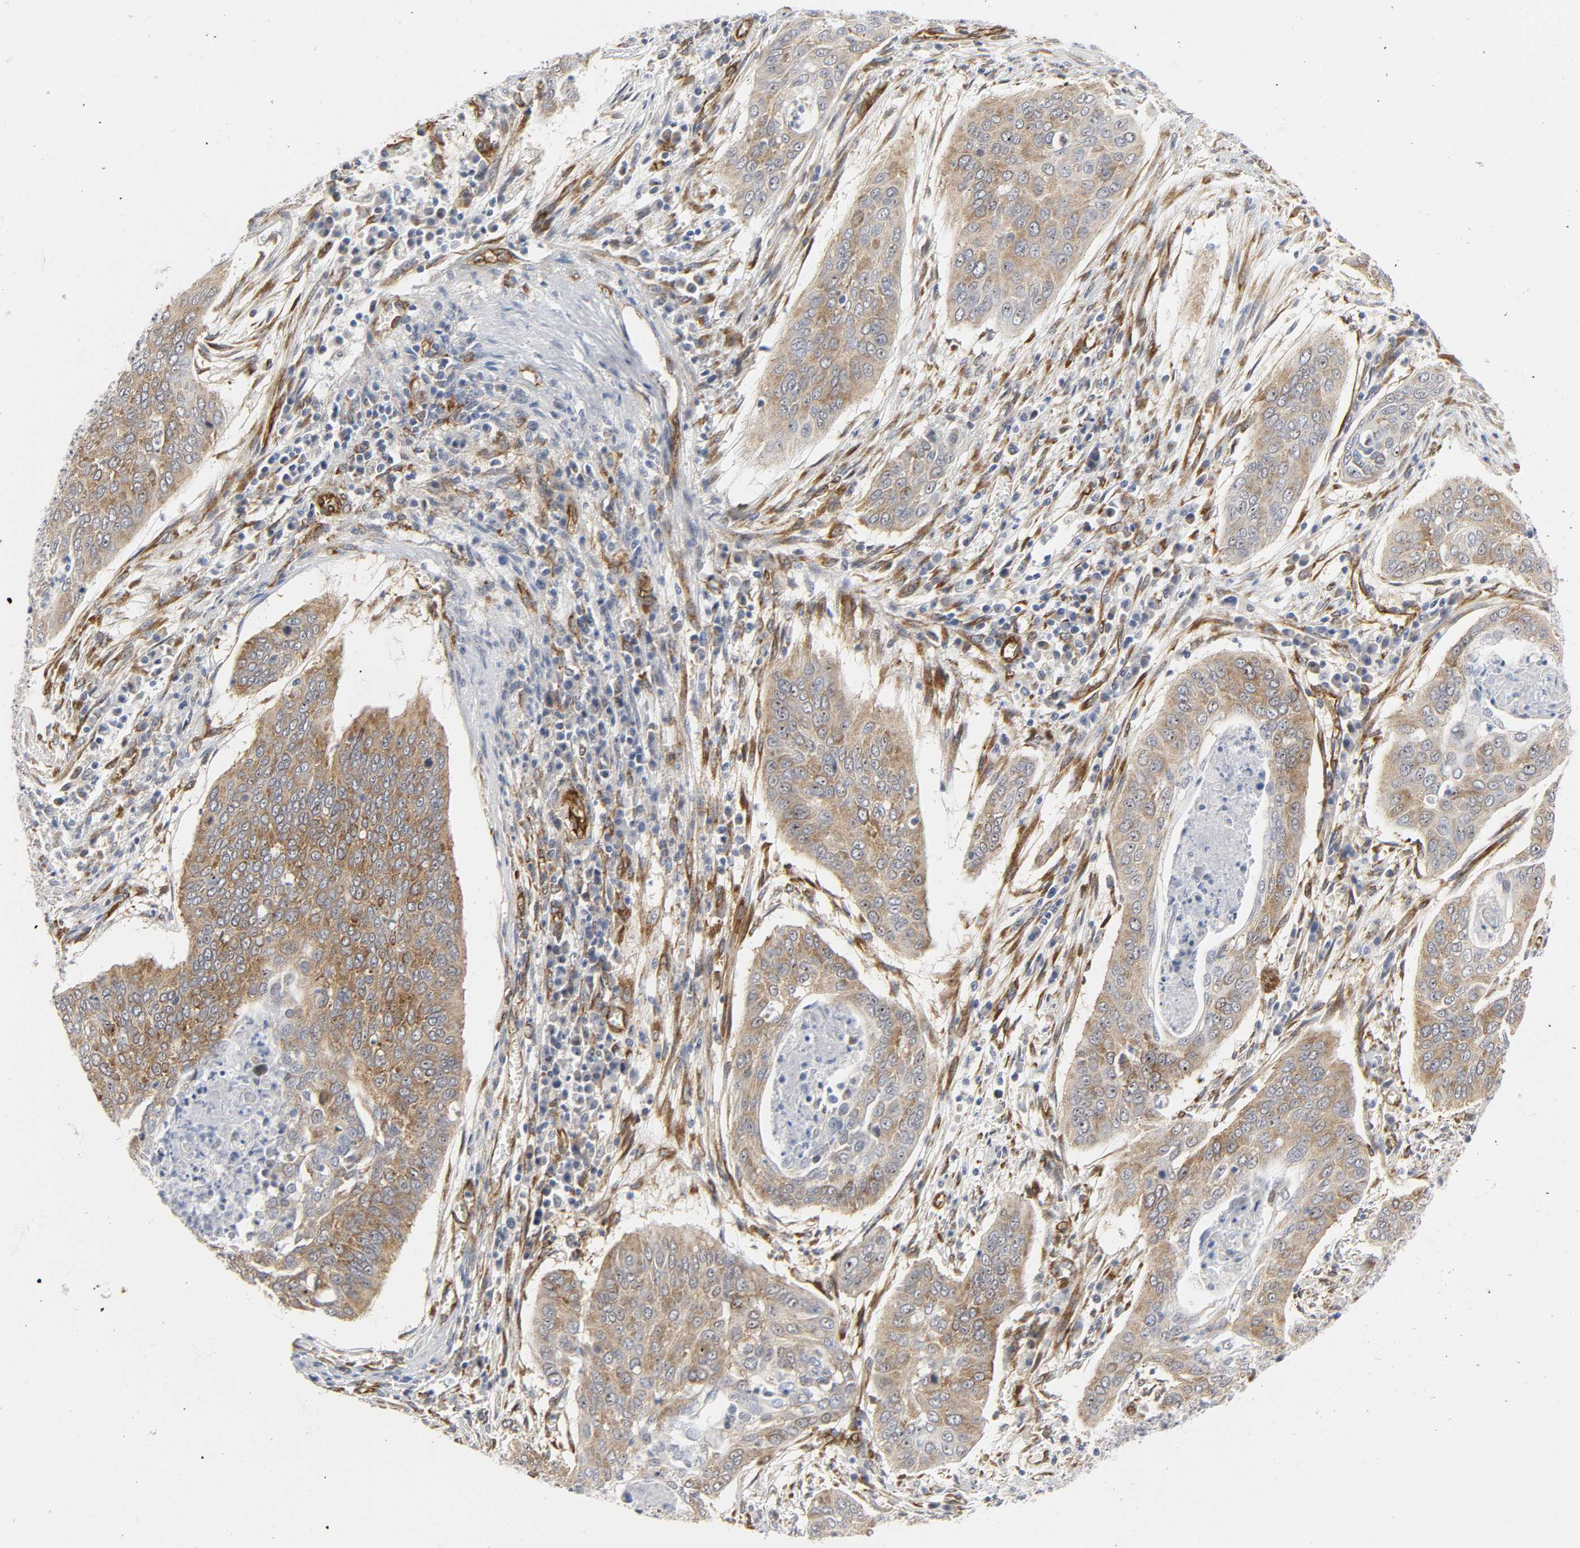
{"staining": {"intensity": "moderate", "quantity": ">75%", "location": "cytoplasmic/membranous"}, "tissue": "cervical cancer", "cell_type": "Tumor cells", "image_type": "cancer", "snomed": [{"axis": "morphology", "description": "Squamous cell carcinoma, NOS"}, {"axis": "topography", "description": "Cervix"}], "caption": "This photomicrograph displays cervical cancer (squamous cell carcinoma) stained with immunohistochemistry (IHC) to label a protein in brown. The cytoplasmic/membranous of tumor cells show moderate positivity for the protein. Nuclei are counter-stained blue.", "gene": "DOCK1", "patient": {"sex": "female", "age": 39}}